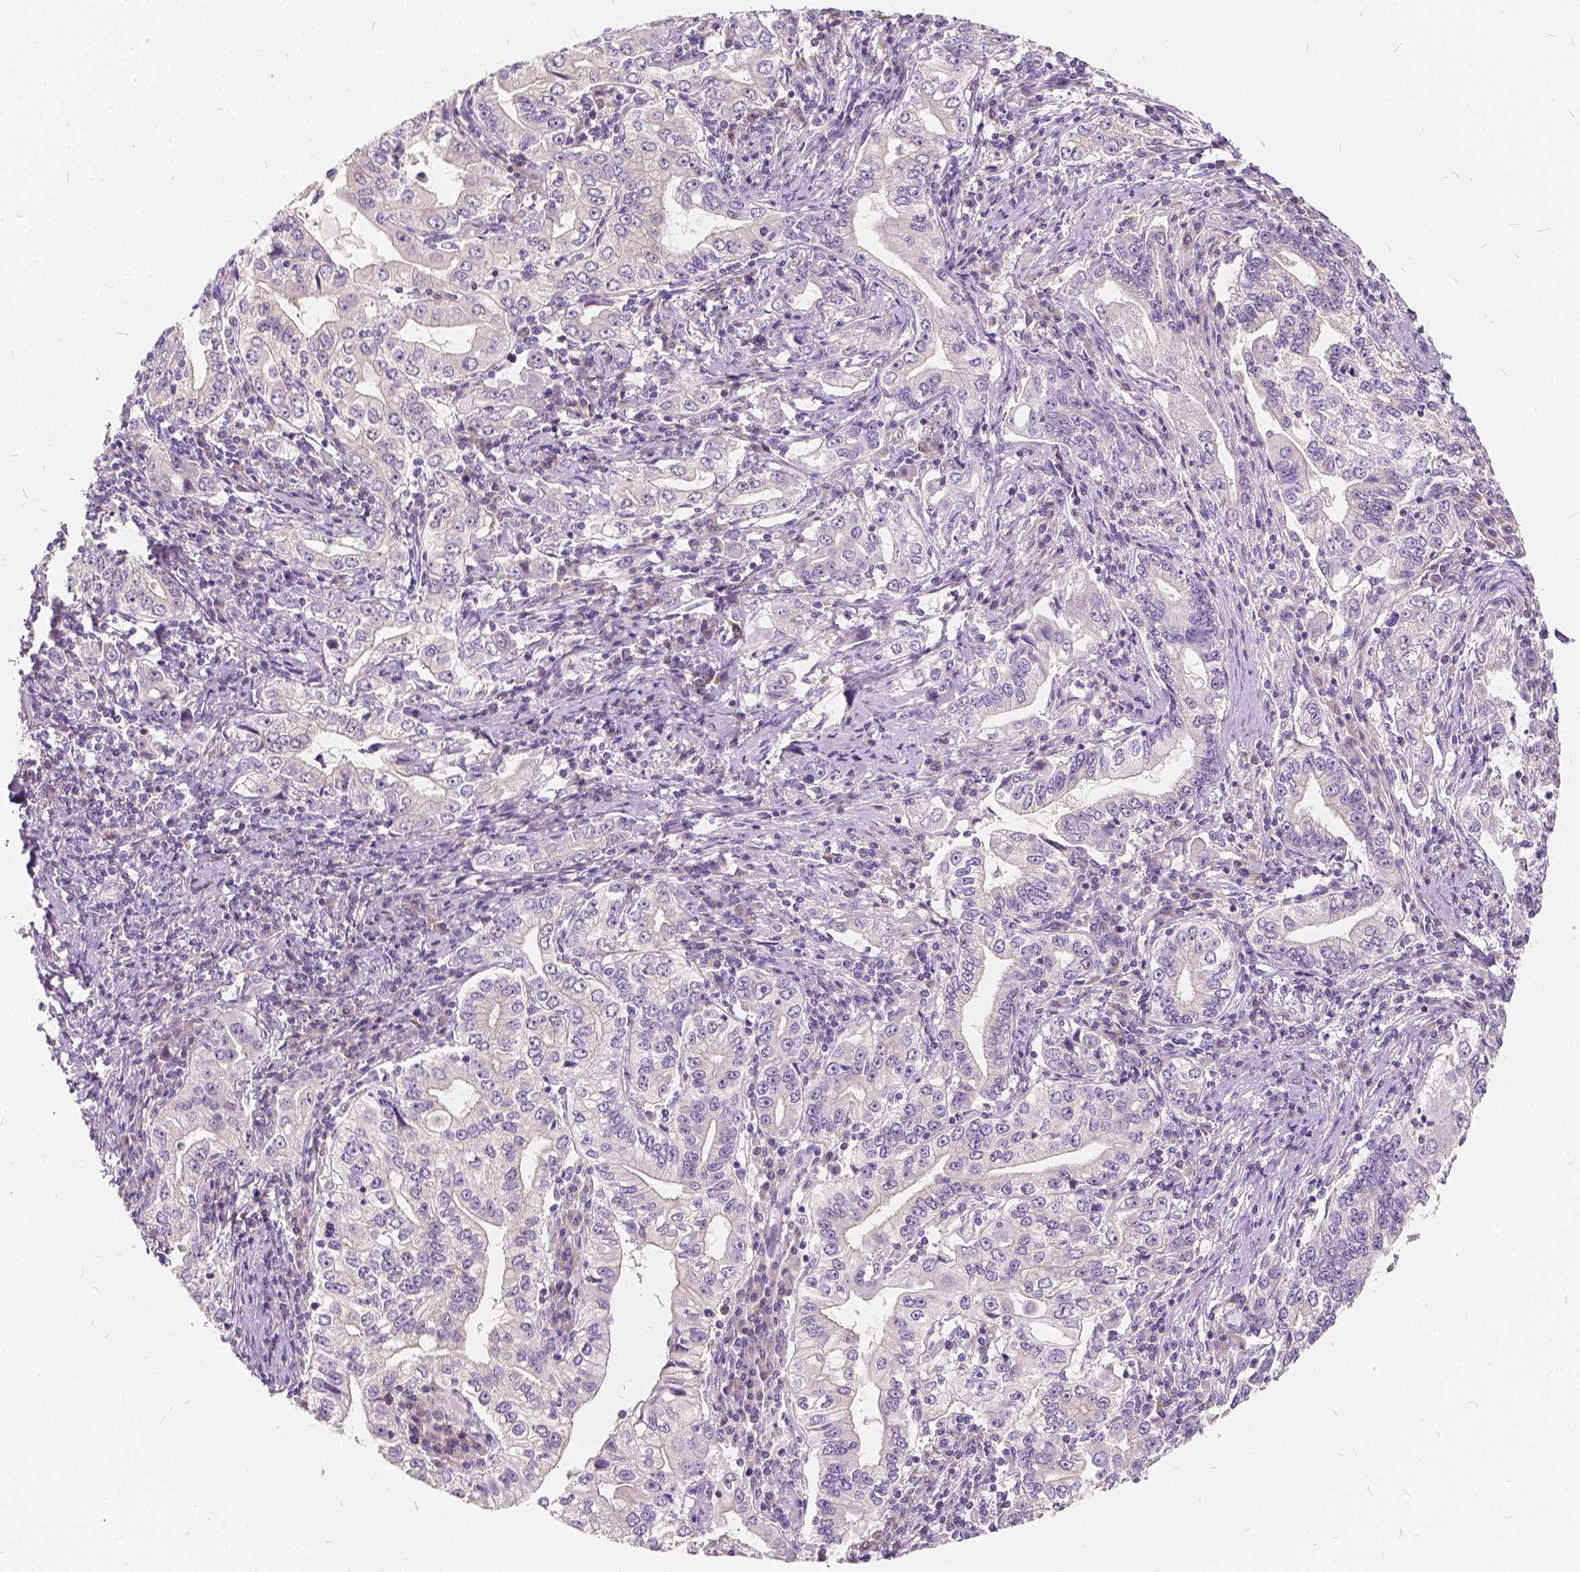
{"staining": {"intensity": "negative", "quantity": "none", "location": "none"}, "tissue": "stomach cancer", "cell_type": "Tumor cells", "image_type": "cancer", "snomed": [{"axis": "morphology", "description": "Adenocarcinoma, NOS"}, {"axis": "topography", "description": "Stomach, lower"}], "caption": "There is no significant staining in tumor cells of stomach cancer (adenocarcinoma).", "gene": "KIAA0513", "patient": {"sex": "female", "age": 72}}